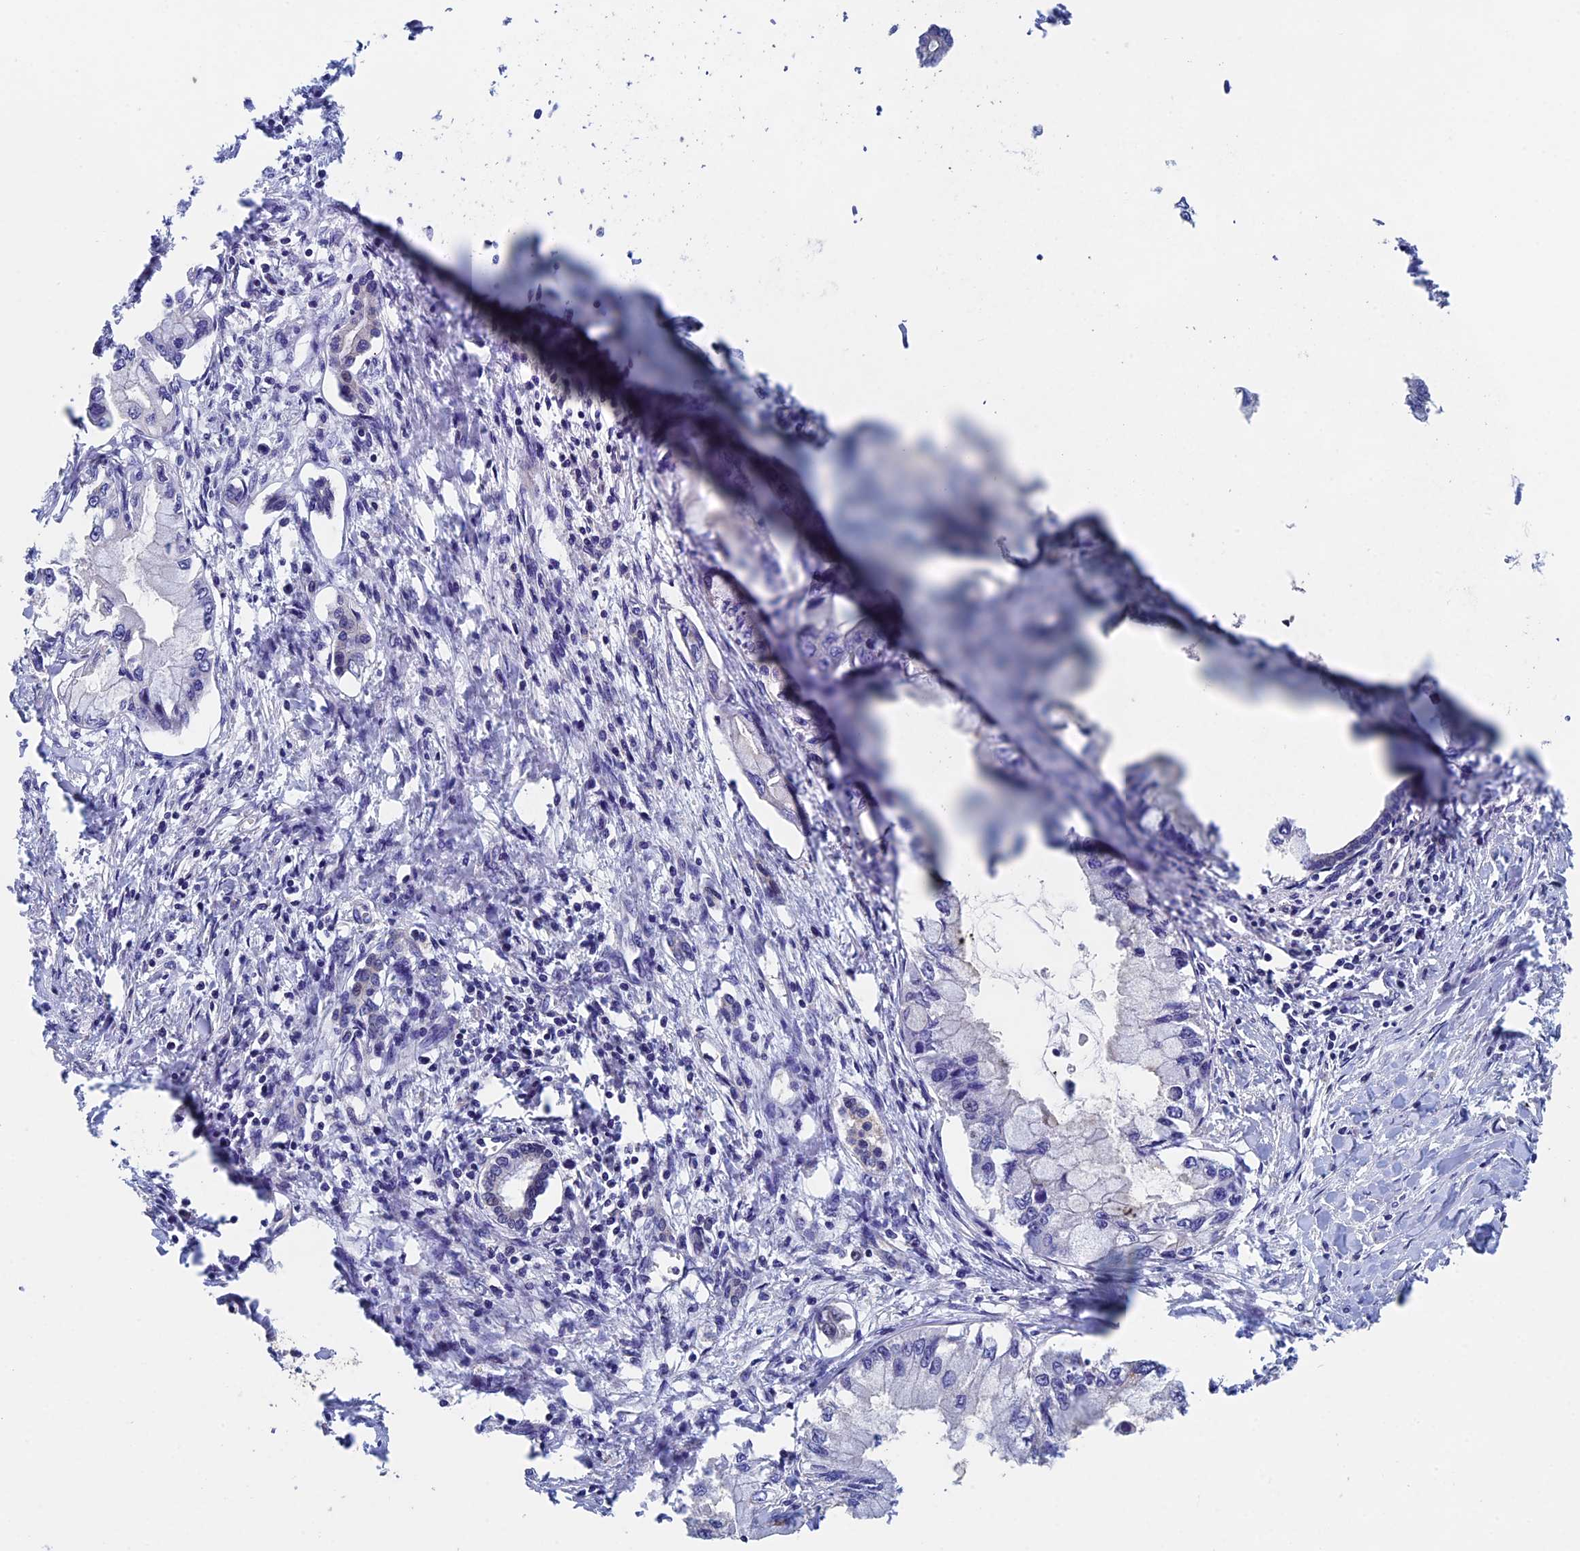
{"staining": {"intensity": "negative", "quantity": "none", "location": "none"}, "tissue": "pancreatic cancer", "cell_type": "Tumor cells", "image_type": "cancer", "snomed": [{"axis": "morphology", "description": "Adenocarcinoma, NOS"}, {"axis": "topography", "description": "Pancreas"}], "caption": "Pancreatic adenocarcinoma stained for a protein using immunohistochemistry displays no expression tumor cells.", "gene": "LCMT1", "patient": {"sex": "male", "age": 48}}